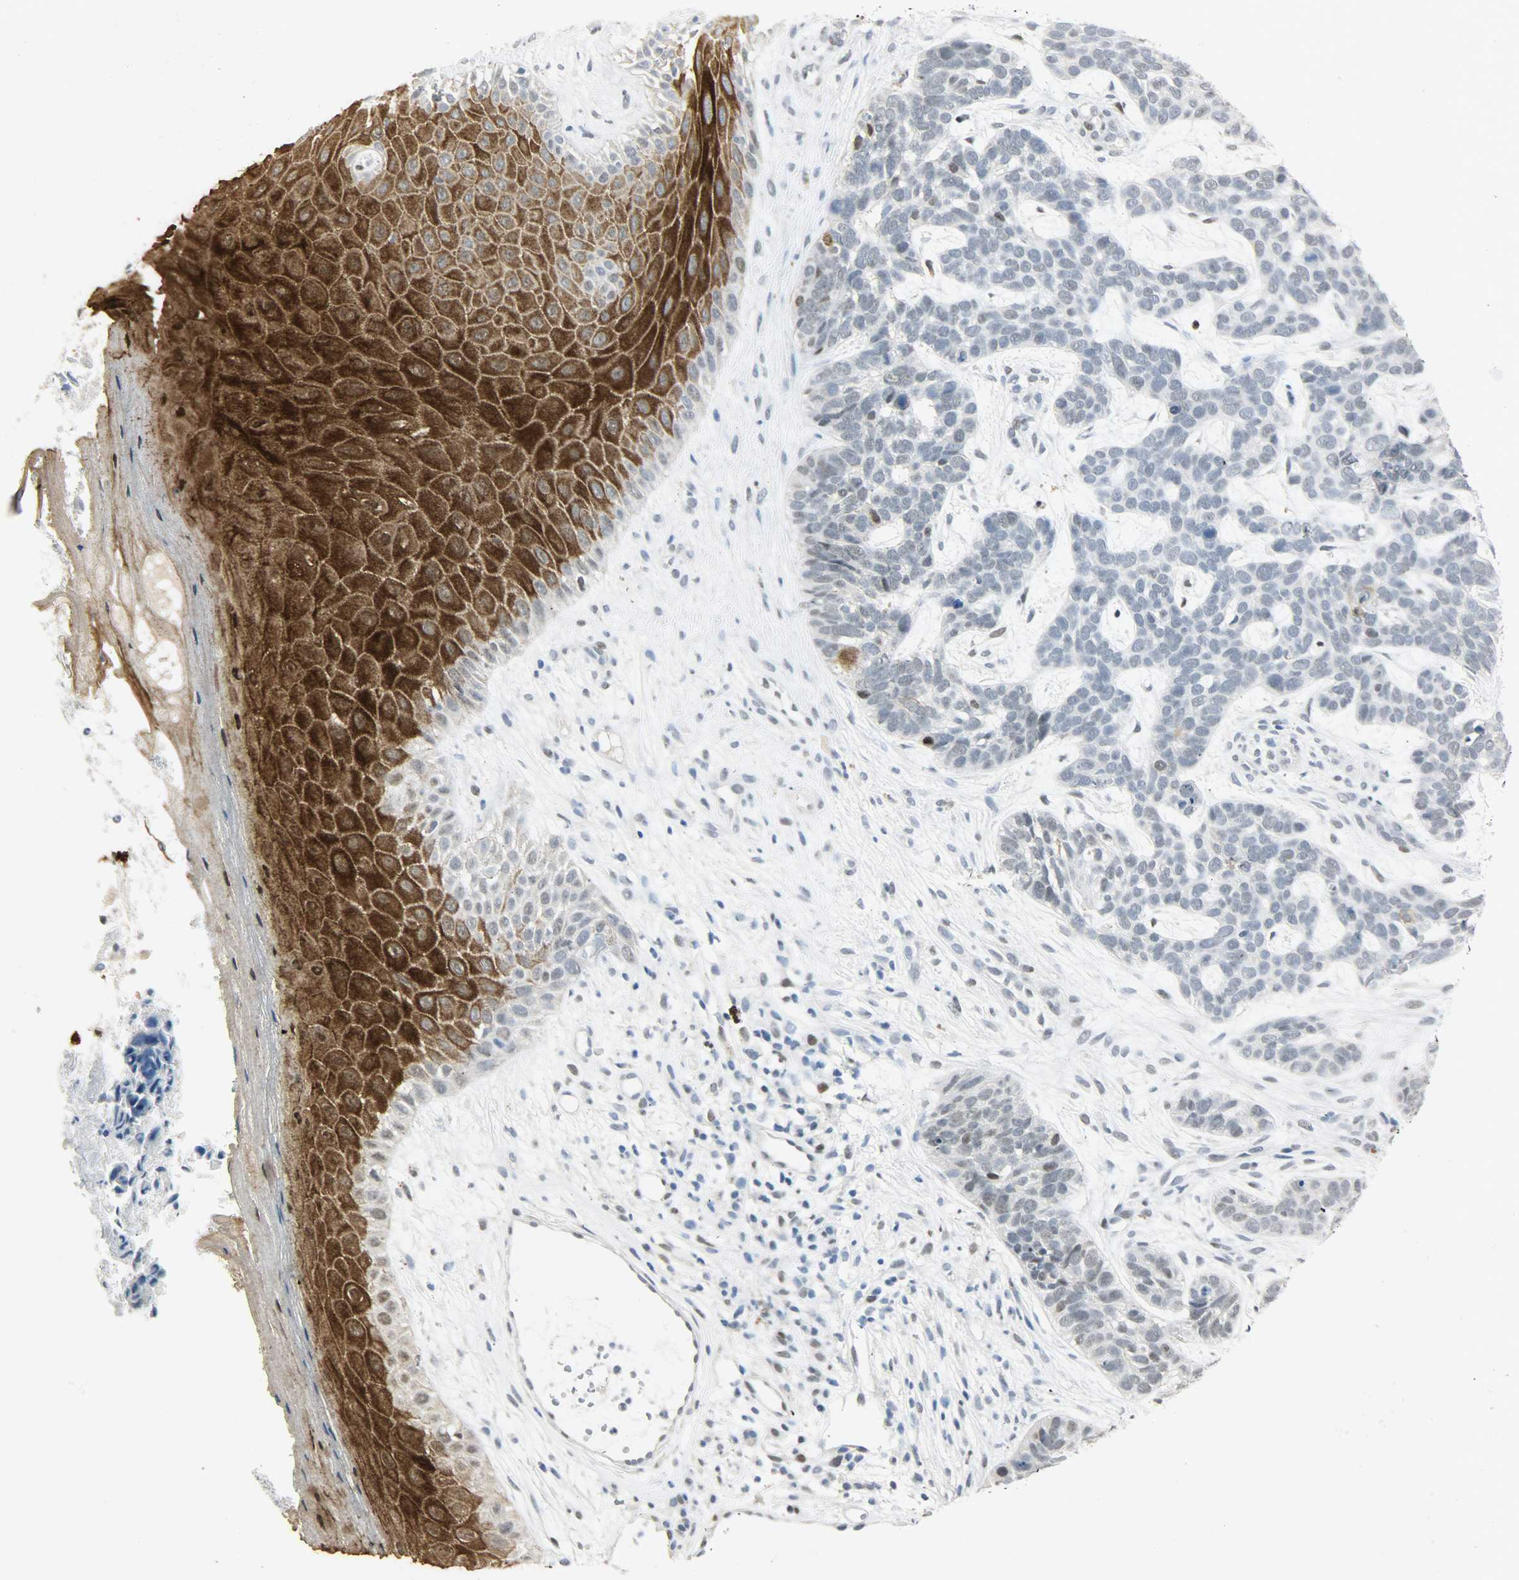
{"staining": {"intensity": "negative", "quantity": "none", "location": "none"}, "tissue": "skin cancer", "cell_type": "Tumor cells", "image_type": "cancer", "snomed": [{"axis": "morphology", "description": "Basal cell carcinoma"}, {"axis": "topography", "description": "Skin"}], "caption": "Immunohistochemistry of skin basal cell carcinoma reveals no staining in tumor cells.", "gene": "PPARG", "patient": {"sex": "male", "age": 87}}